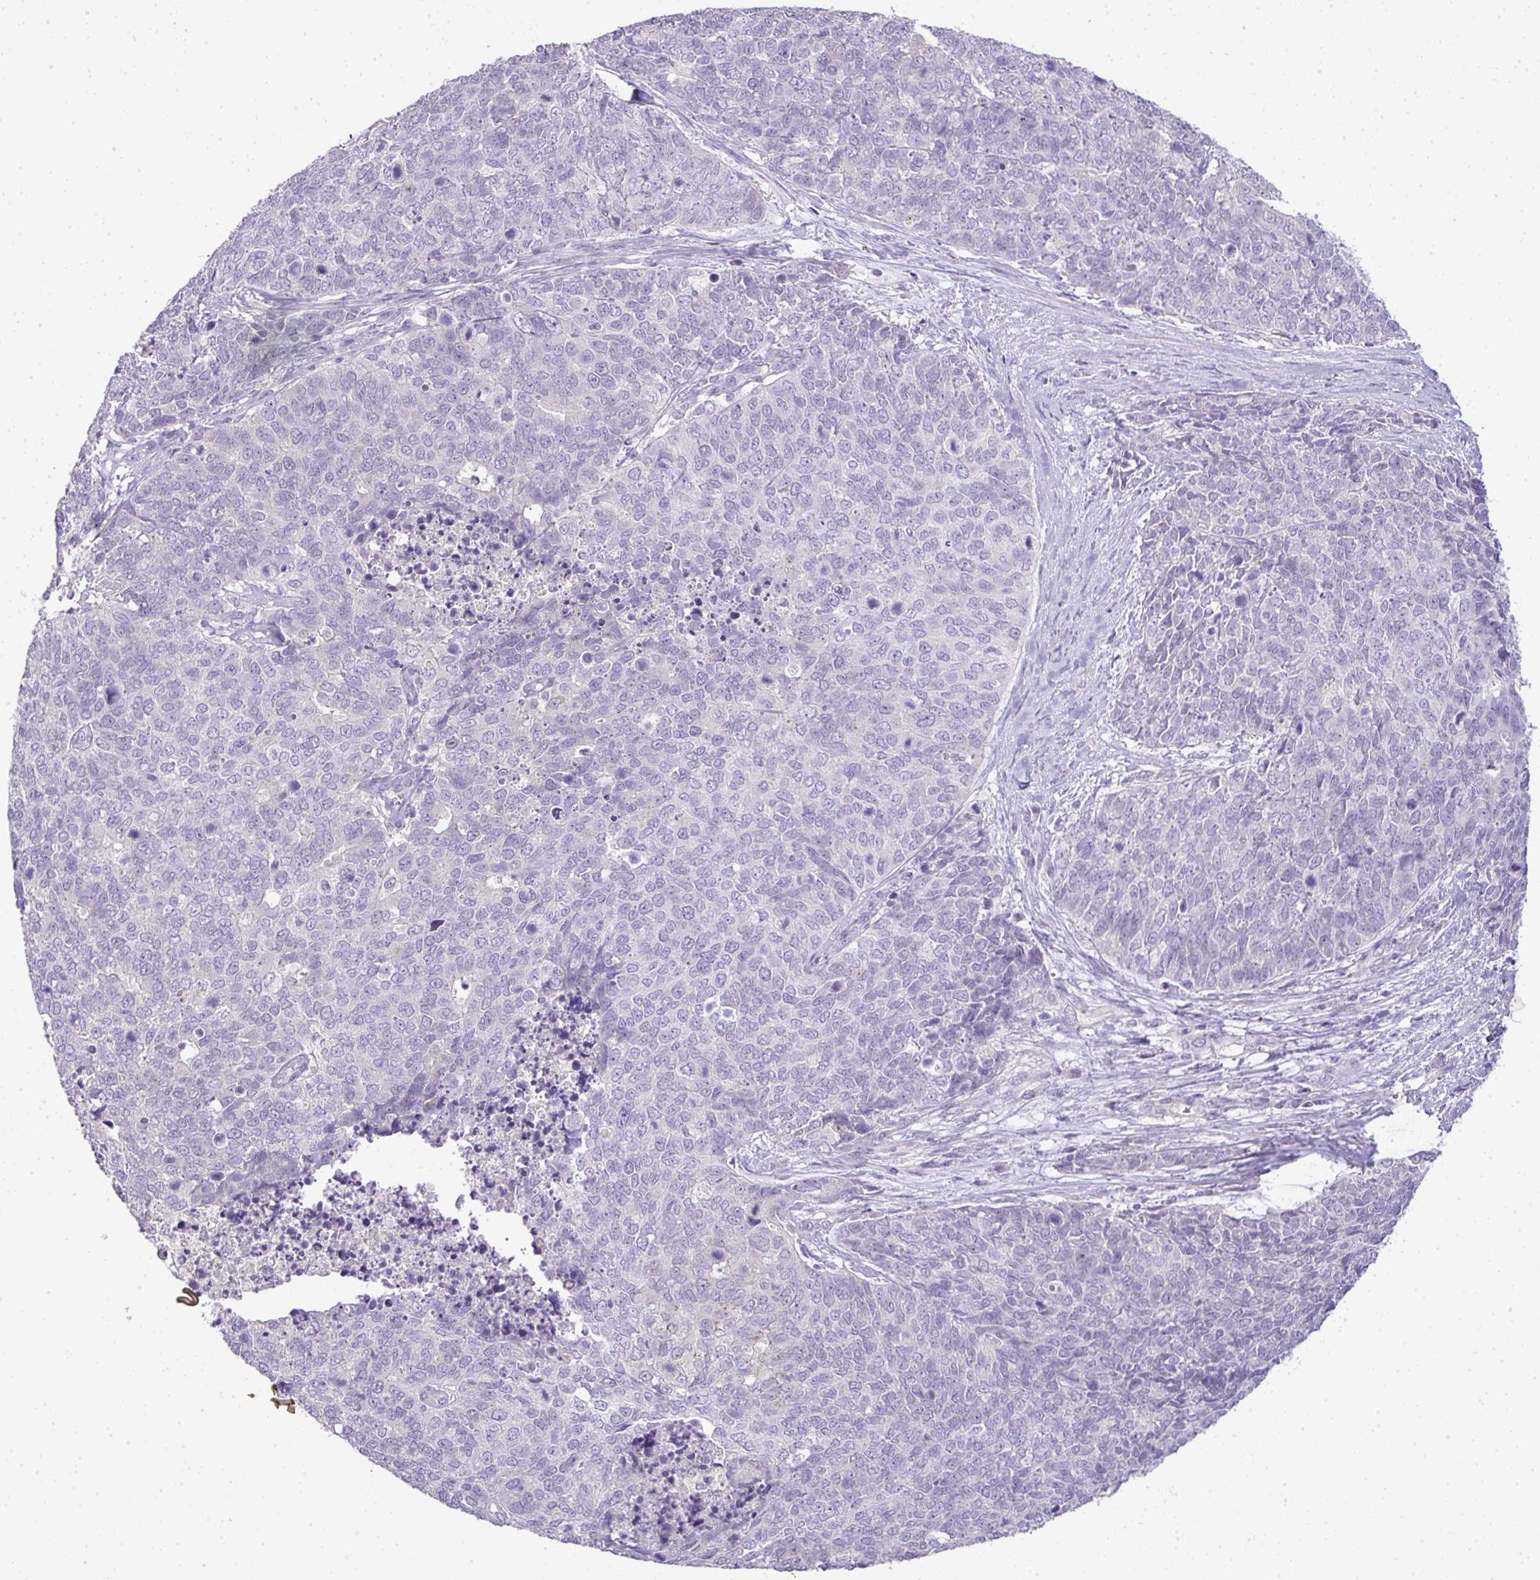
{"staining": {"intensity": "negative", "quantity": "none", "location": "none"}, "tissue": "cervical cancer", "cell_type": "Tumor cells", "image_type": "cancer", "snomed": [{"axis": "morphology", "description": "Adenocarcinoma, NOS"}, {"axis": "topography", "description": "Cervix"}], "caption": "Immunohistochemical staining of human adenocarcinoma (cervical) shows no significant staining in tumor cells. Brightfield microscopy of immunohistochemistry stained with DAB (3,3'-diaminobenzidine) (brown) and hematoxylin (blue), captured at high magnification.", "gene": "CMPK1", "patient": {"sex": "female", "age": 63}}